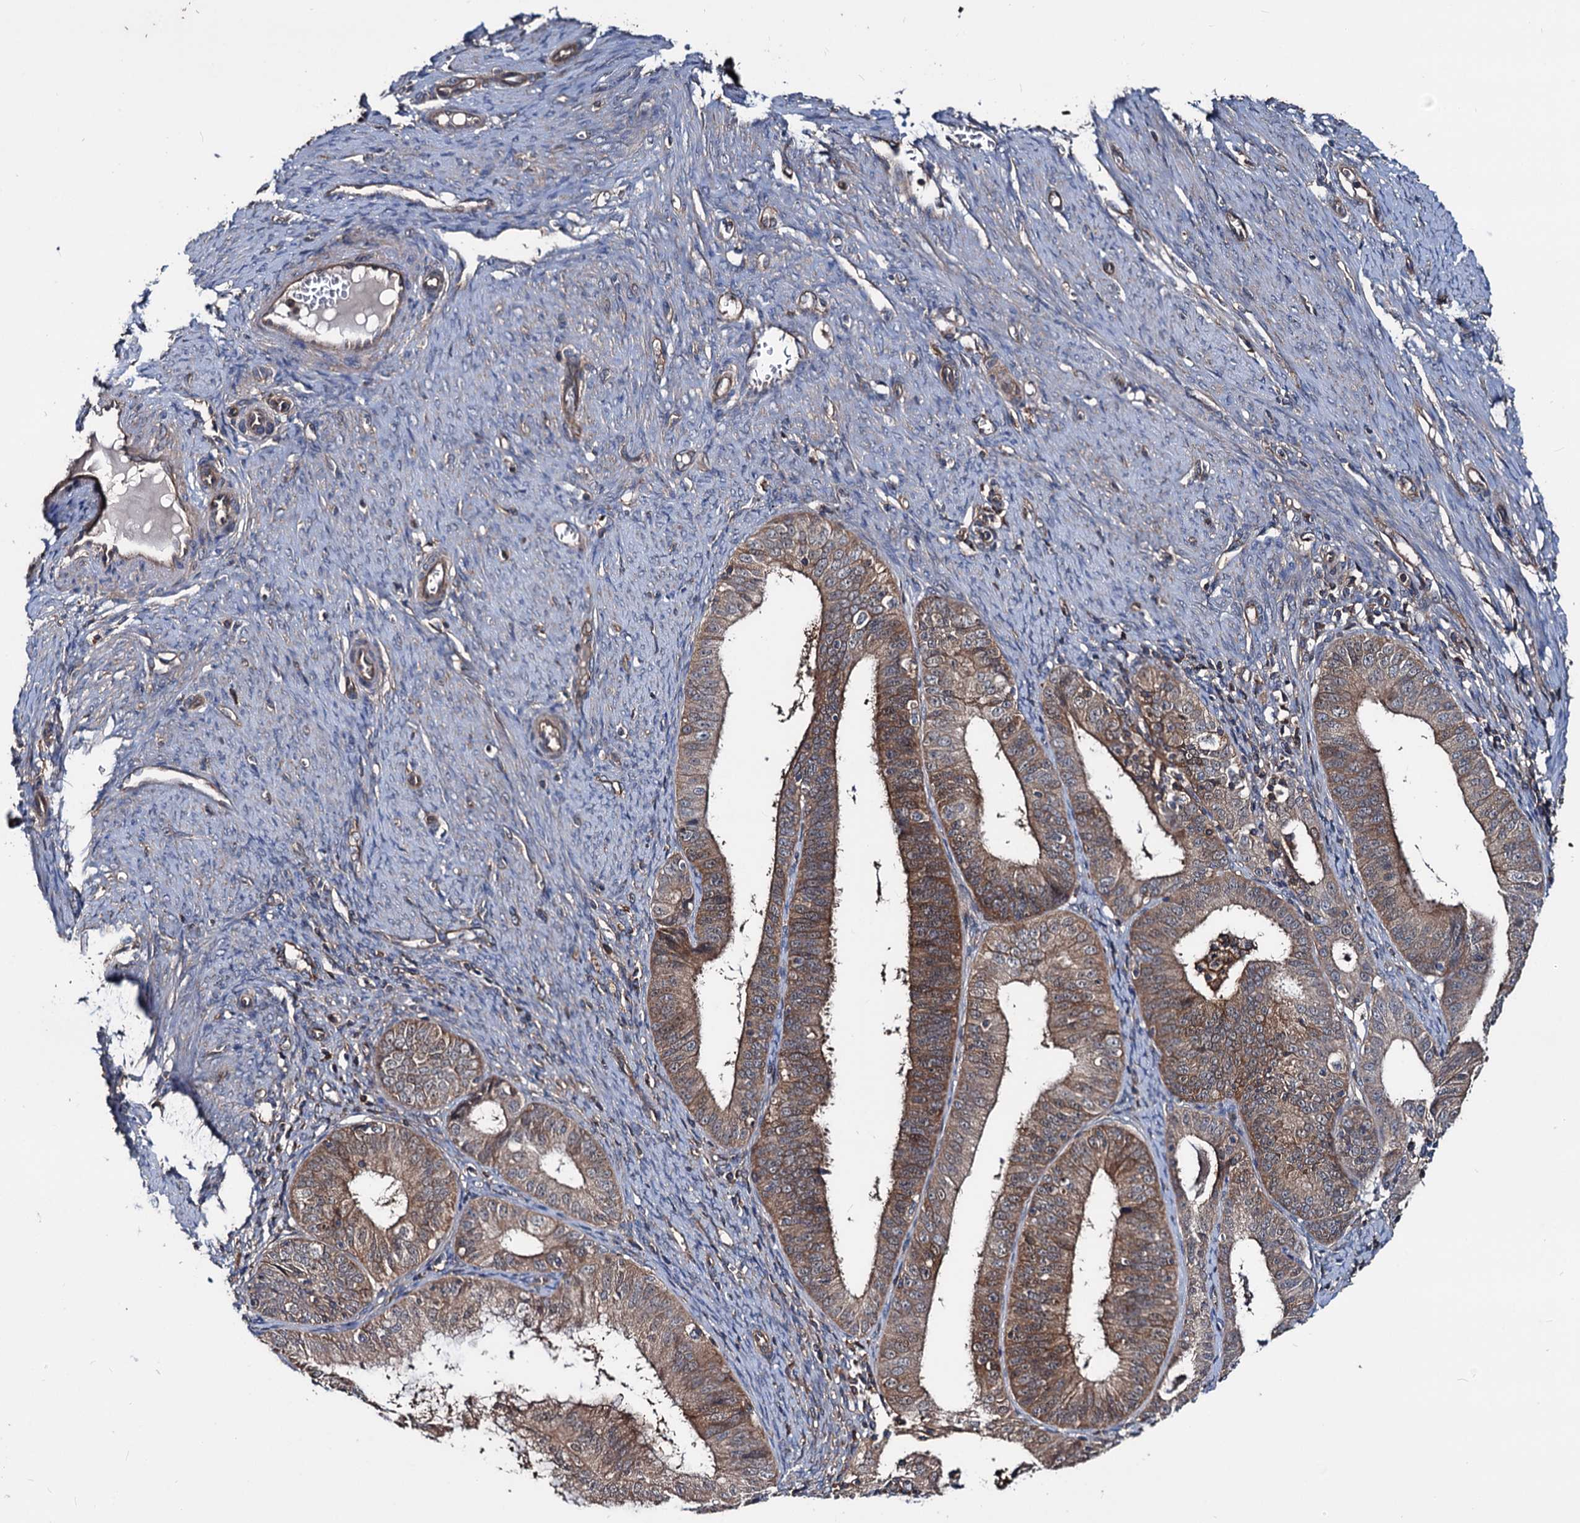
{"staining": {"intensity": "moderate", "quantity": ">75%", "location": "cytoplasmic/membranous"}, "tissue": "endometrial cancer", "cell_type": "Tumor cells", "image_type": "cancer", "snomed": [{"axis": "morphology", "description": "Adenocarcinoma, NOS"}, {"axis": "topography", "description": "Endometrium"}], "caption": "A photomicrograph of human endometrial adenocarcinoma stained for a protein reveals moderate cytoplasmic/membranous brown staining in tumor cells.", "gene": "IDI1", "patient": {"sex": "female", "age": 51}}